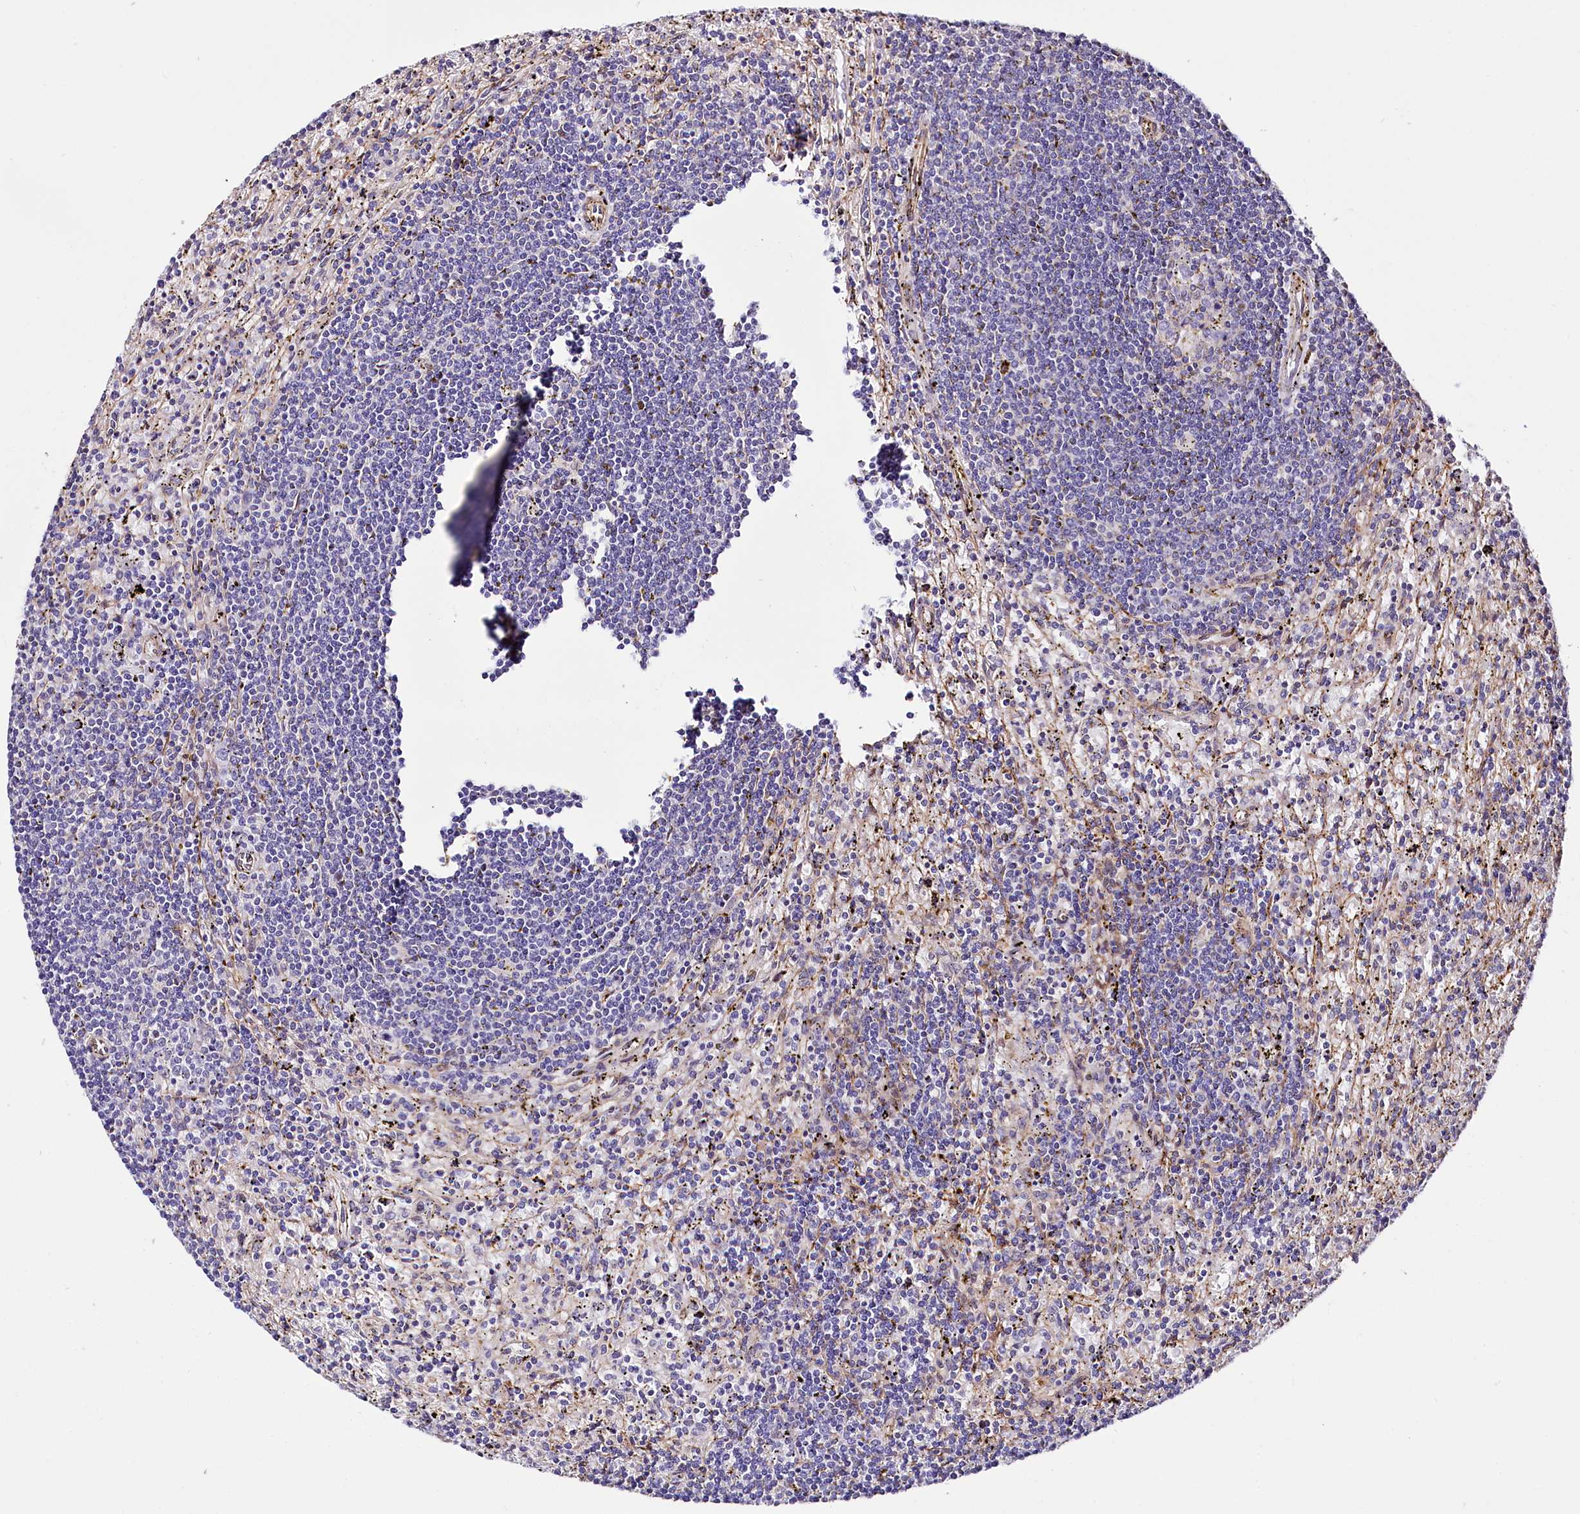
{"staining": {"intensity": "negative", "quantity": "none", "location": "none"}, "tissue": "lymphoma", "cell_type": "Tumor cells", "image_type": "cancer", "snomed": [{"axis": "morphology", "description": "Malignant lymphoma, non-Hodgkin's type, Low grade"}, {"axis": "topography", "description": "Spleen"}], "caption": "The image reveals no staining of tumor cells in lymphoma.", "gene": "ST7", "patient": {"sex": "male", "age": 76}}